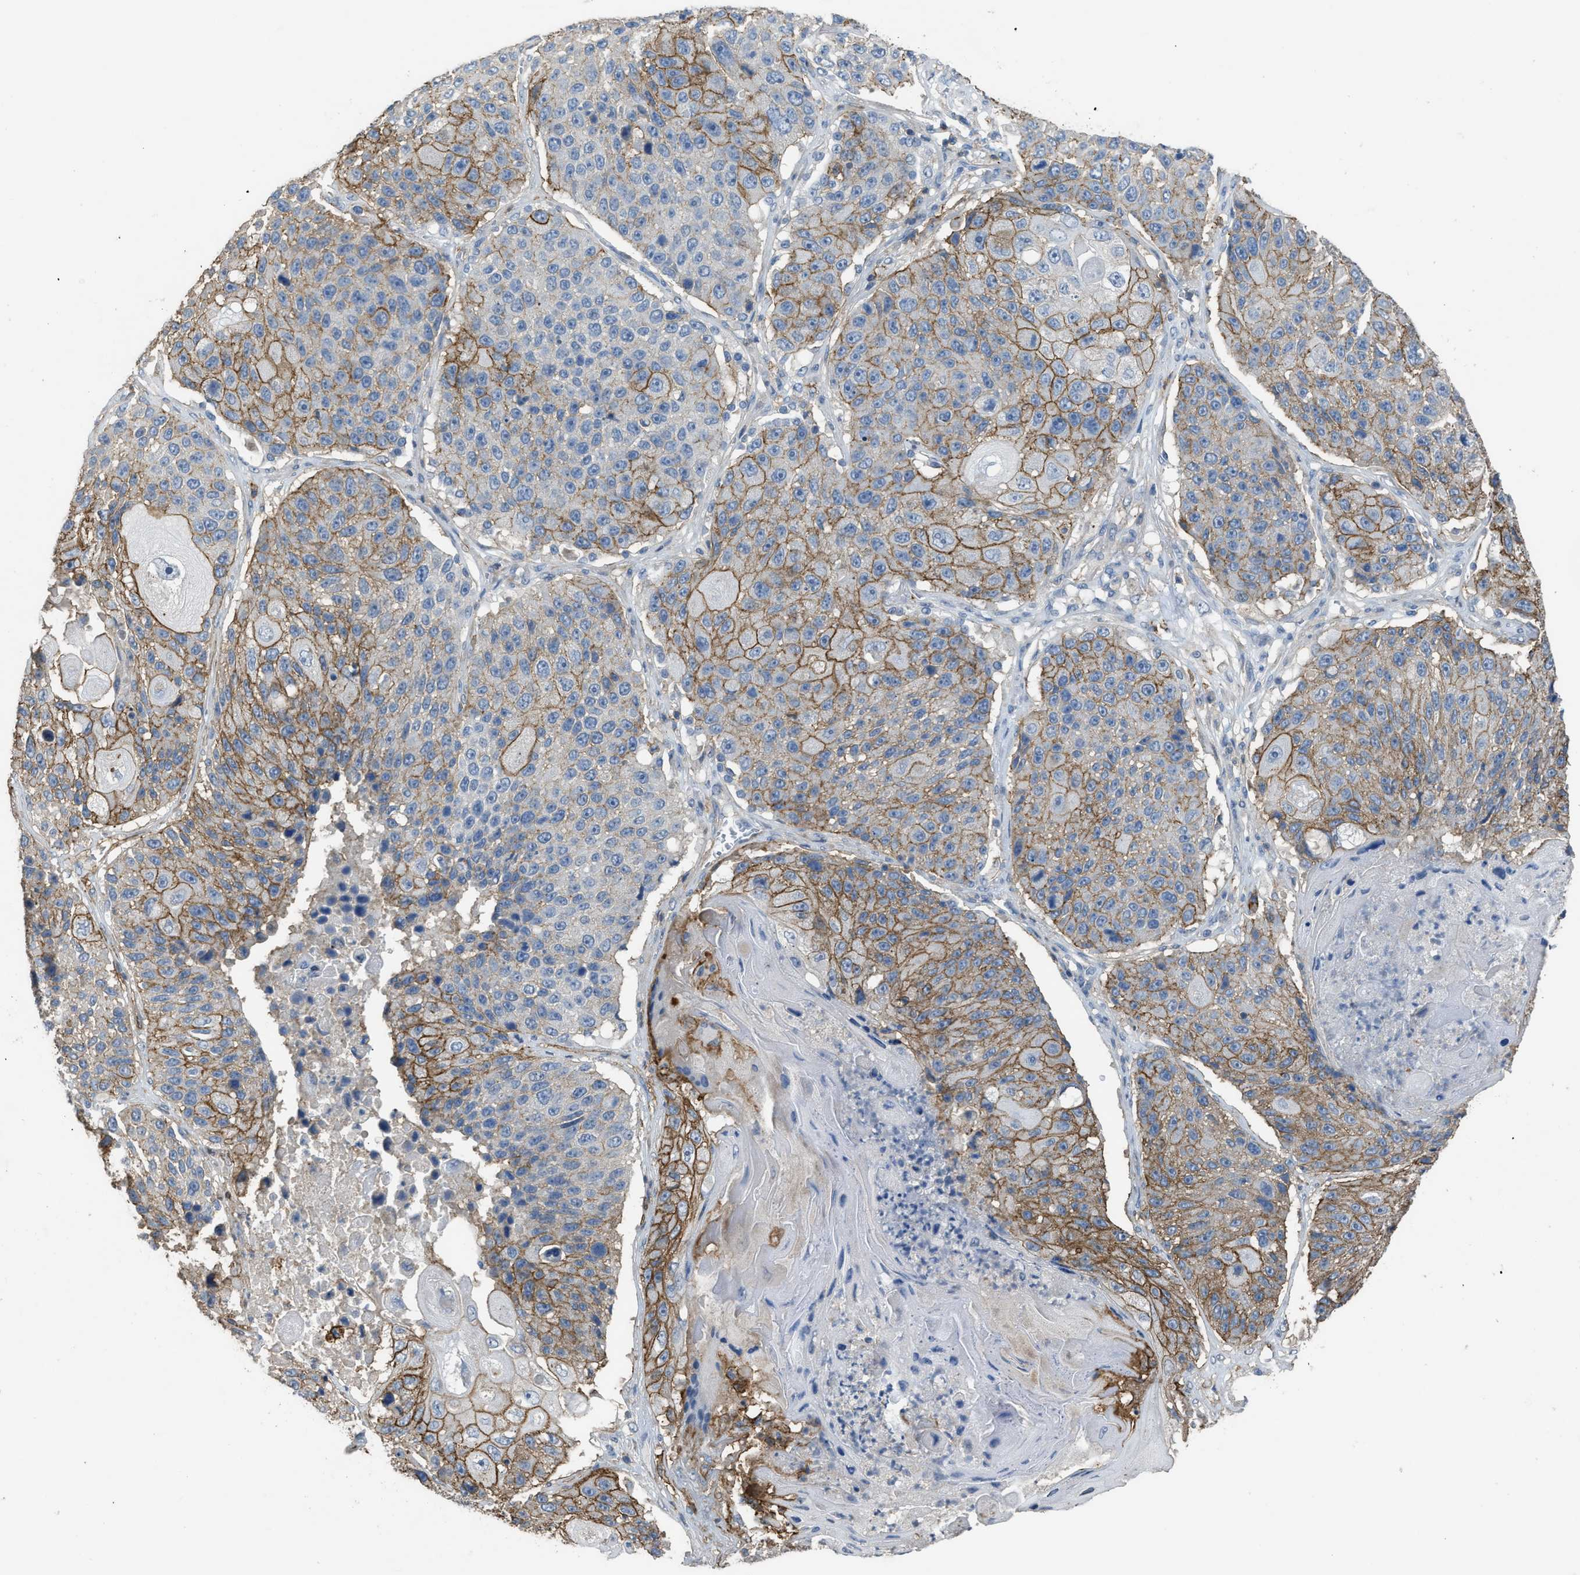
{"staining": {"intensity": "moderate", "quantity": "25%-75%", "location": "cytoplasmic/membranous"}, "tissue": "lung cancer", "cell_type": "Tumor cells", "image_type": "cancer", "snomed": [{"axis": "morphology", "description": "Squamous cell carcinoma, NOS"}, {"axis": "topography", "description": "Lung"}], "caption": "Immunohistochemistry (DAB (3,3'-diaminobenzidine)) staining of human squamous cell carcinoma (lung) shows moderate cytoplasmic/membranous protein positivity in approximately 25%-75% of tumor cells.", "gene": "OR51E1", "patient": {"sex": "male", "age": 61}}